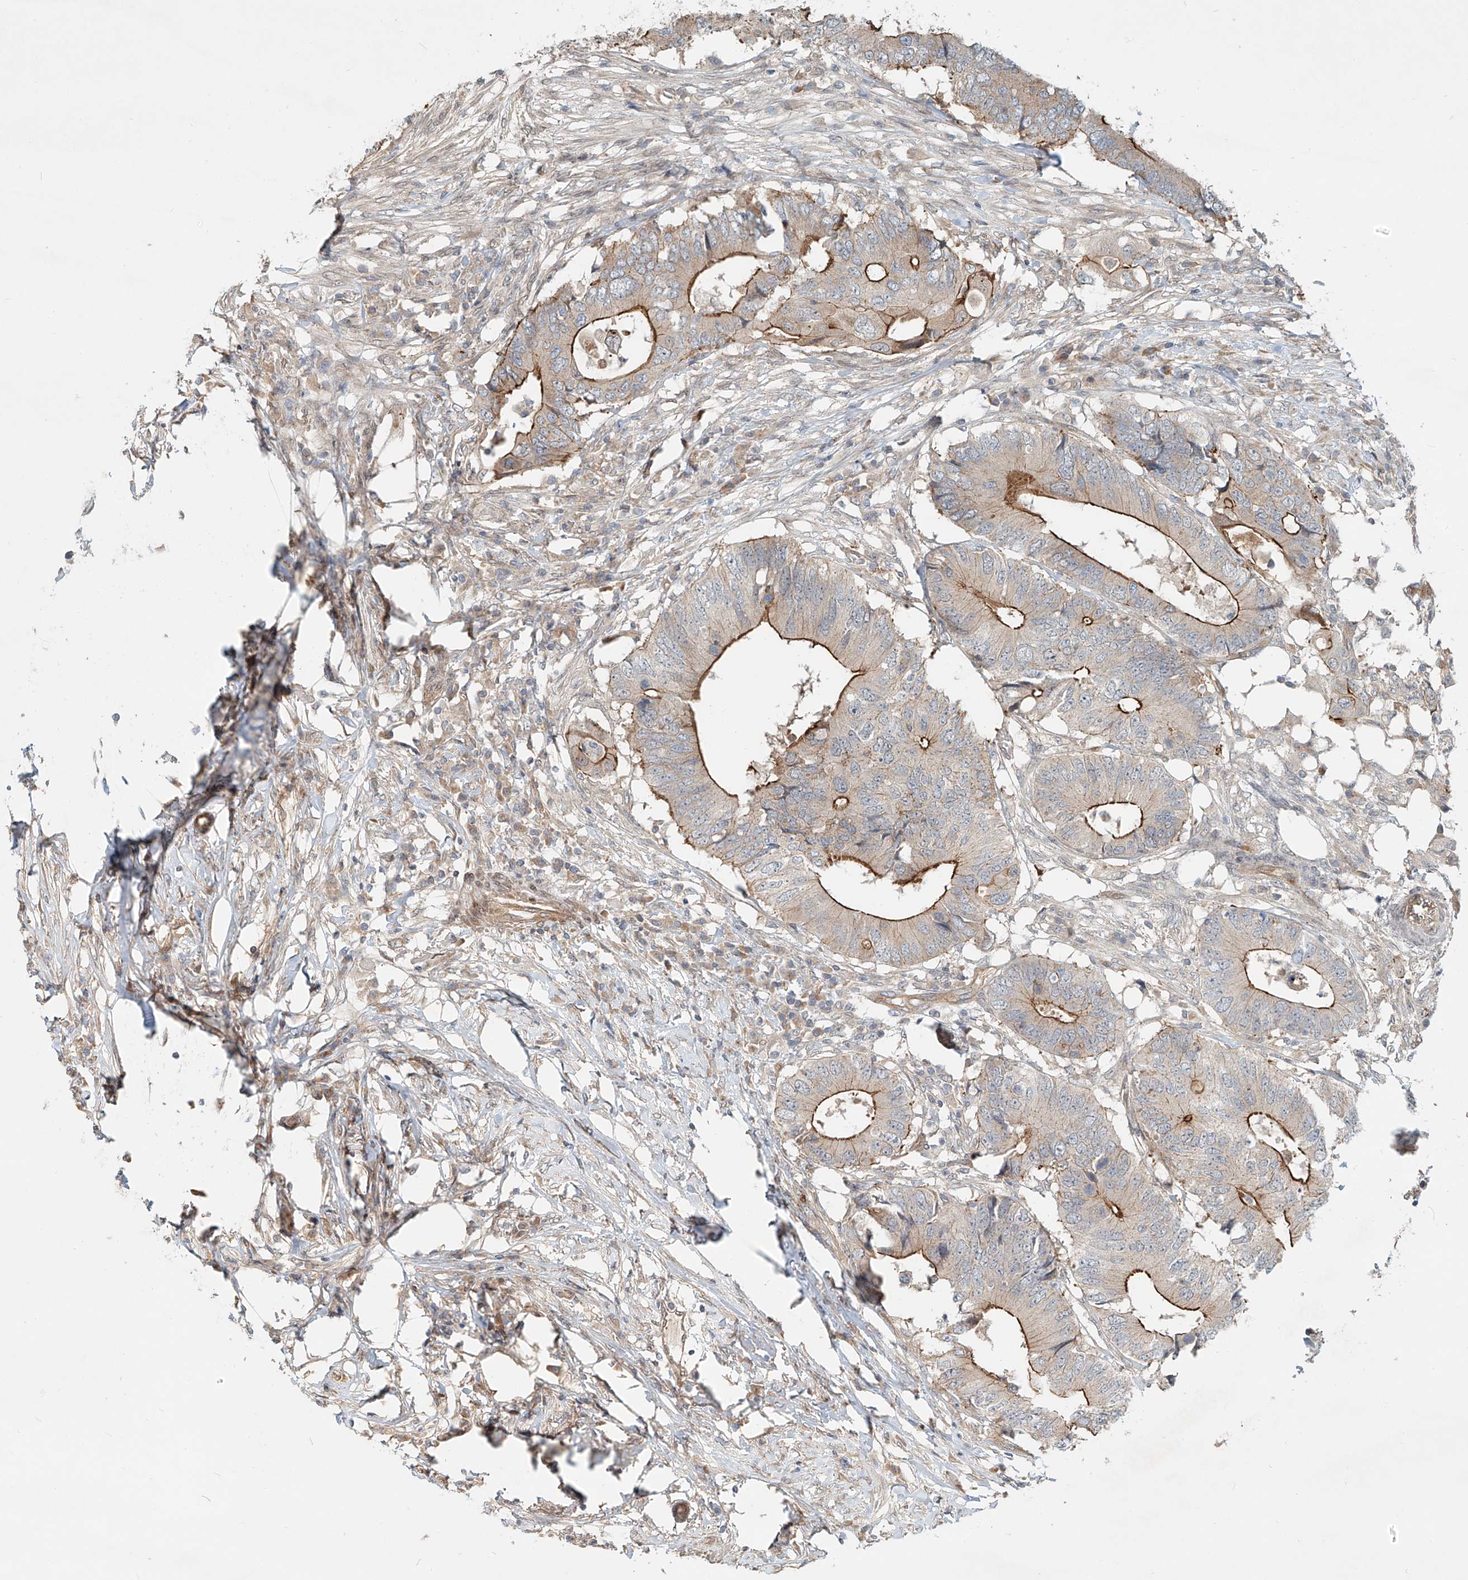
{"staining": {"intensity": "strong", "quantity": "25%-75%", "location": "cytoplasmic/membranous"}, "tissue": "colorectal cancer", "cell_type": "Tumor cells", "image_type": "cancer", "snomed": [{"axis": "morphology", "description": "Adenocarcinoma, NOS"}, {"axis": "topography", "description": "Colon"}], "caption": "The micrograph demonstrates staining of colorectal cancer (adenocarcinoma), revealing strong cytoplasmic/membranous protein positivity (brown color) within tumor cells. The staining was performed using DAB, with brown indicating positive protein expression. Nuclei are stained blue with hematoxylin.", "gene": "SASH1", "patient": {"sex": "male", "age": 71}}